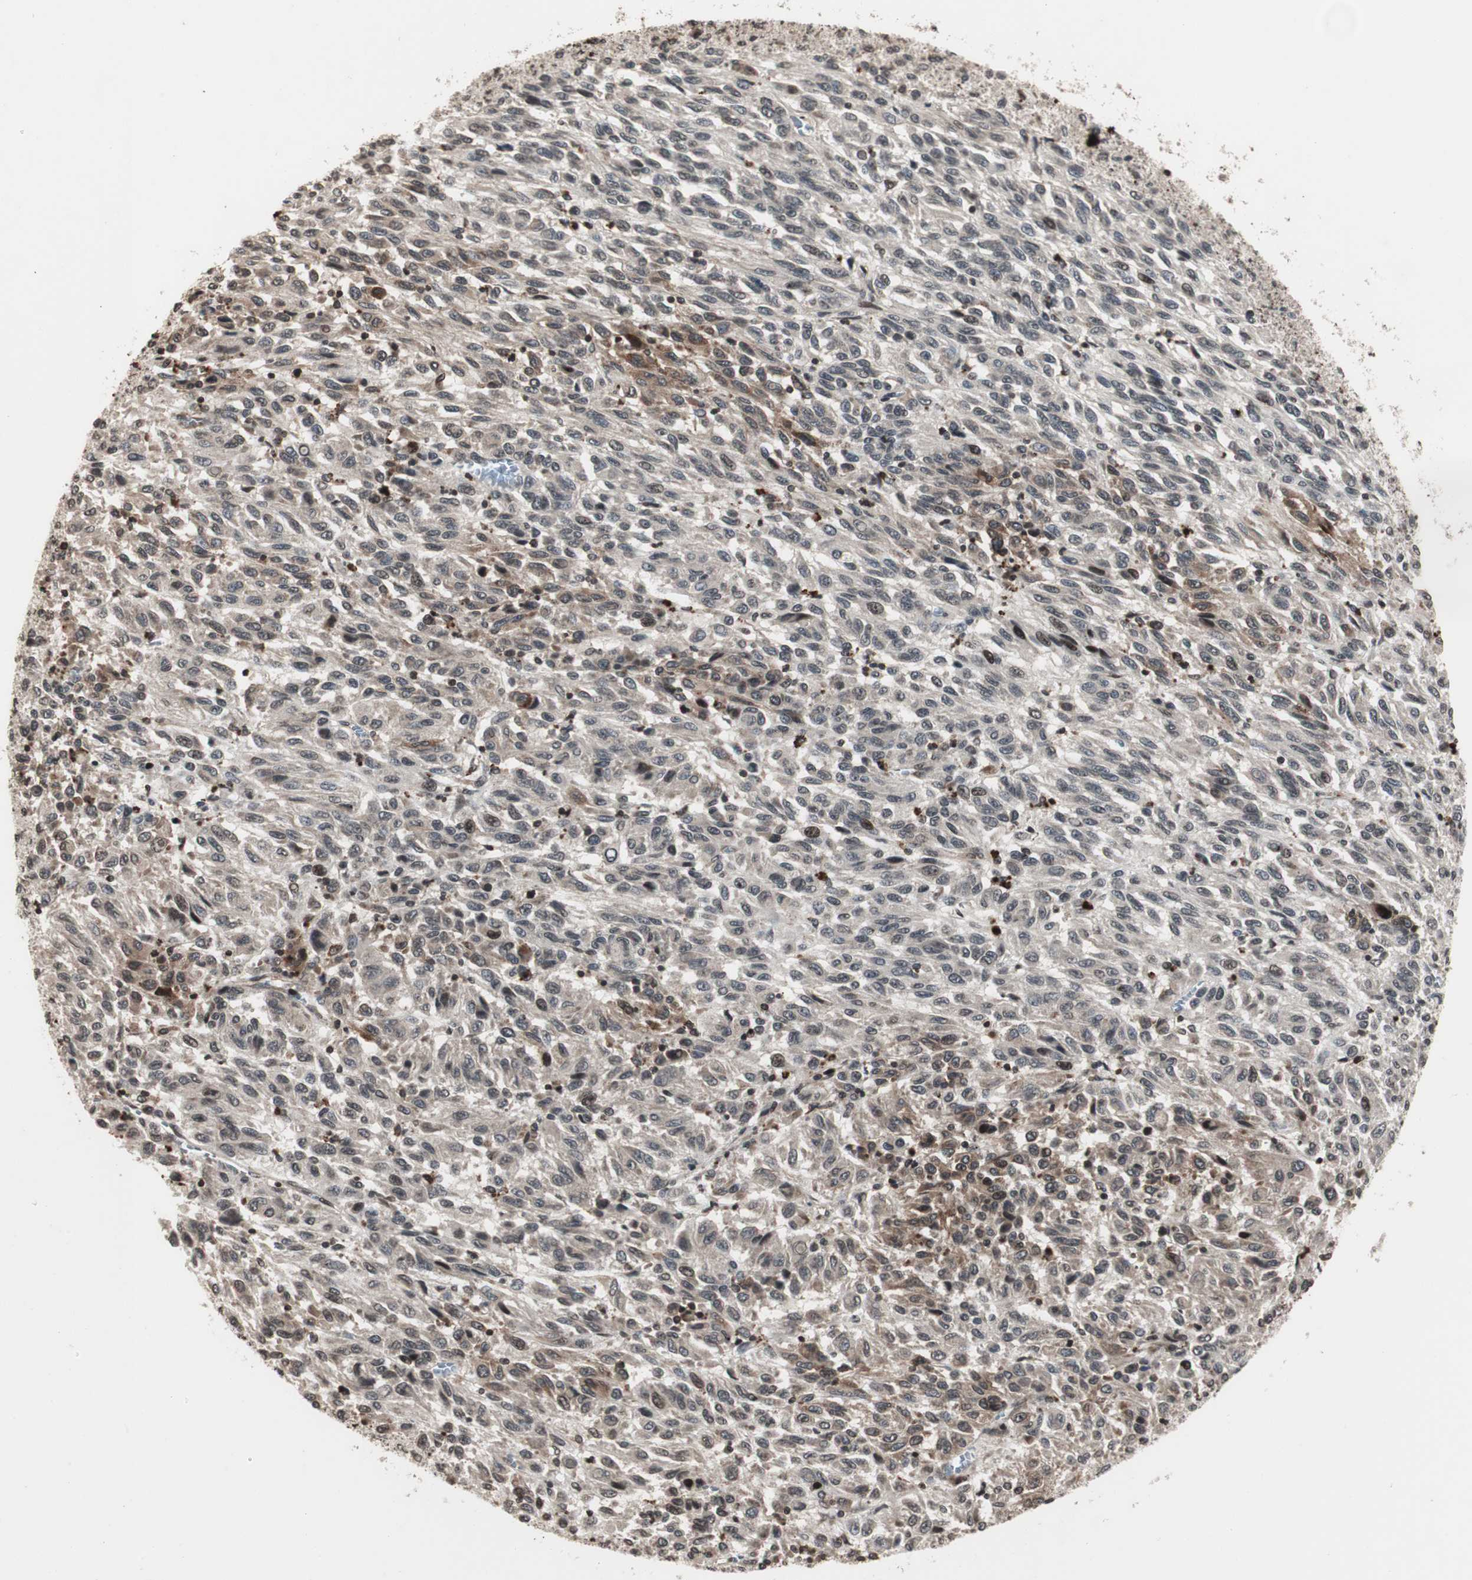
{"staining": {"intensity": "weak", "quantity": "<25%", "location": "cytoplasmic/membranous"}, "tissue": "melanoma", "cell_type": "Tumor cells", "image_type": "cancer", "snomed": [{"axis": "morphology", "description": "Malignant melanoma, Metastatic site"}, {"axis": "topography", "description": "Lung"}], "caption": "Image shows no protein staining in tumor cells of malignant melanoma (metastatic site) tissue.", "gene": "ZFC3H1", "patient": {"sex": "male", "age": 64}}